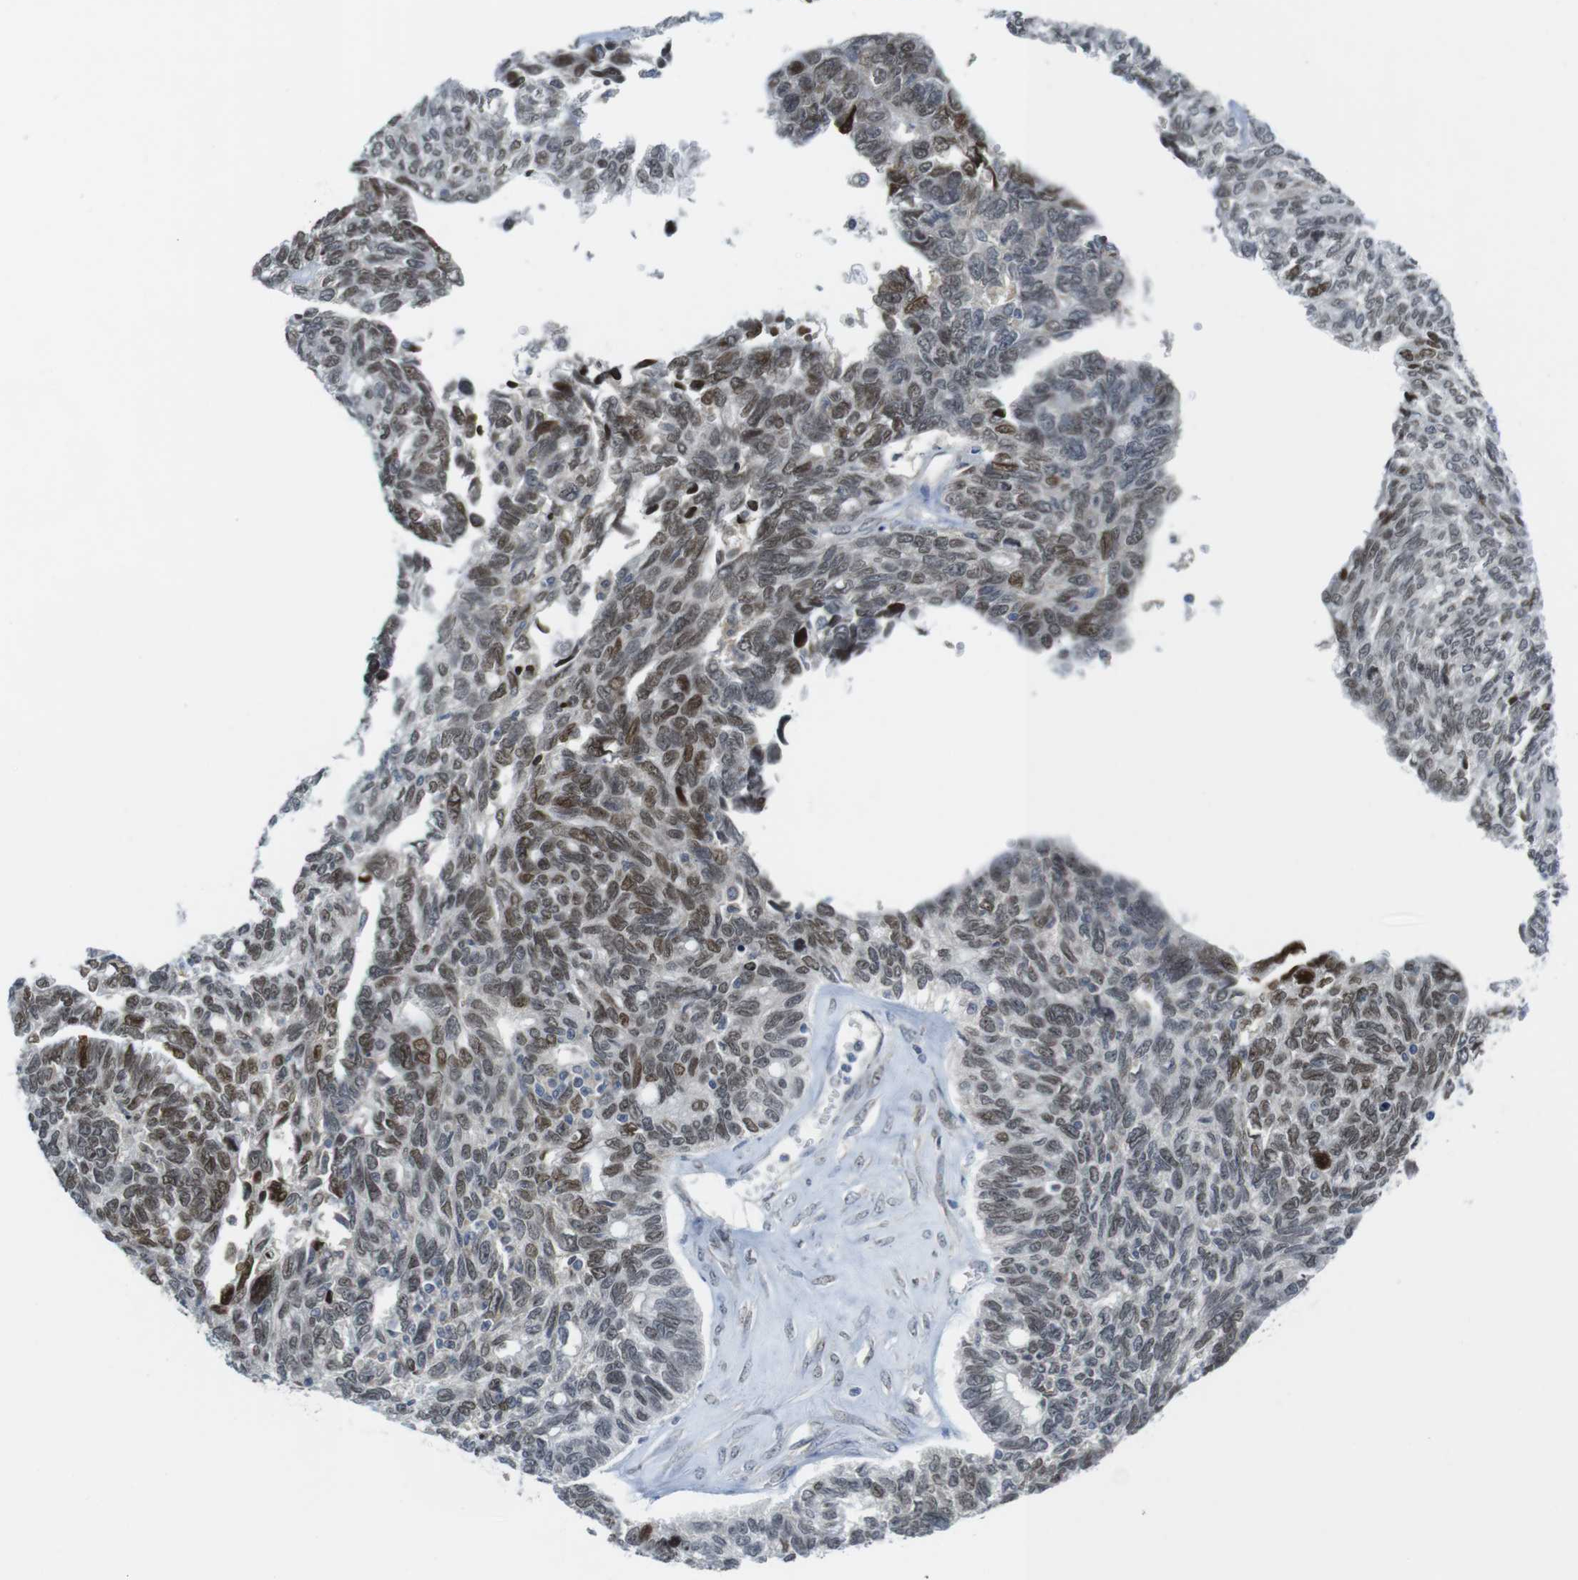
{"staining": {"intensity": "moderate", "quantity": "25%-75%", "location": "nuclear"}, "tissue": "ovarian cancer", "cell_type": "Tumor cells", "image_type": "cancer", "snomed": [{"axis": "morphology", "description": "Cystadenocarcinoma, serous, NOS"}, {"axis": "topography", "description": "Ovary"}], "caption": "Ovarian serous cystadenocarcinoma was stained to show a protein in brown. There is medium levels of moderate nuclear staining in approximately 25%-75% of tumor cells.", "gene": "RCC1", "patient": {"sex": "female", "age": 79}}